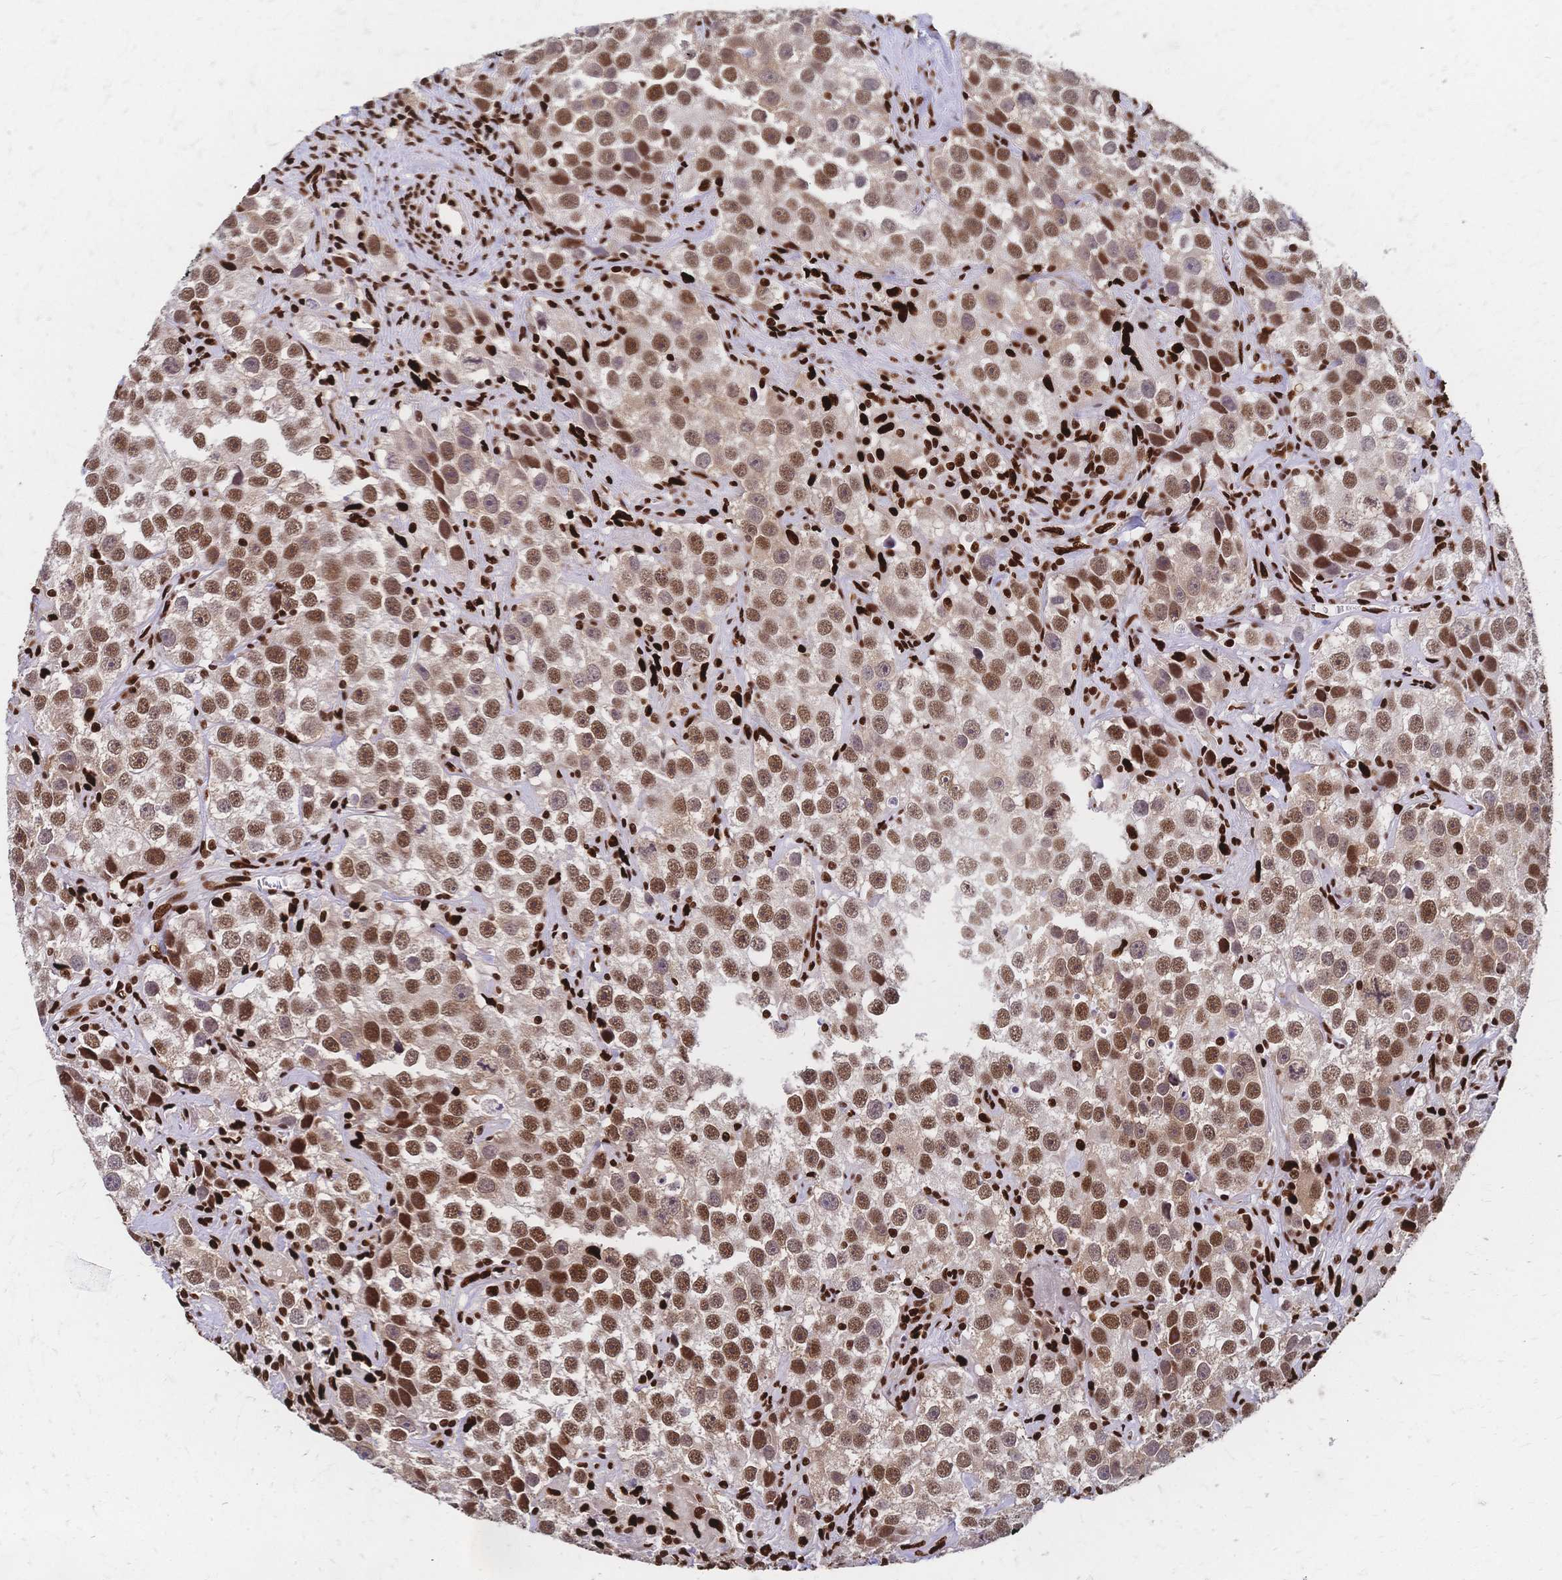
{"staining": {"intensity": "moderate", "quantity": ">75%", "location": "nuclear"}, "tissue": "testis cancer", "cell_type": "Tumor cells", "image_type": "cancer", "snomed": [{"axis": "morphology", "description": "Seminoma, NOS"}, {"axis": "topography", "description": "Testis"}], "caption": "Moderate nuclear staining is seen in about >75% of tumor cells in seminoma (testis).", "gene": "HDGF", "patient": {"sex": "male", "age": 49}}